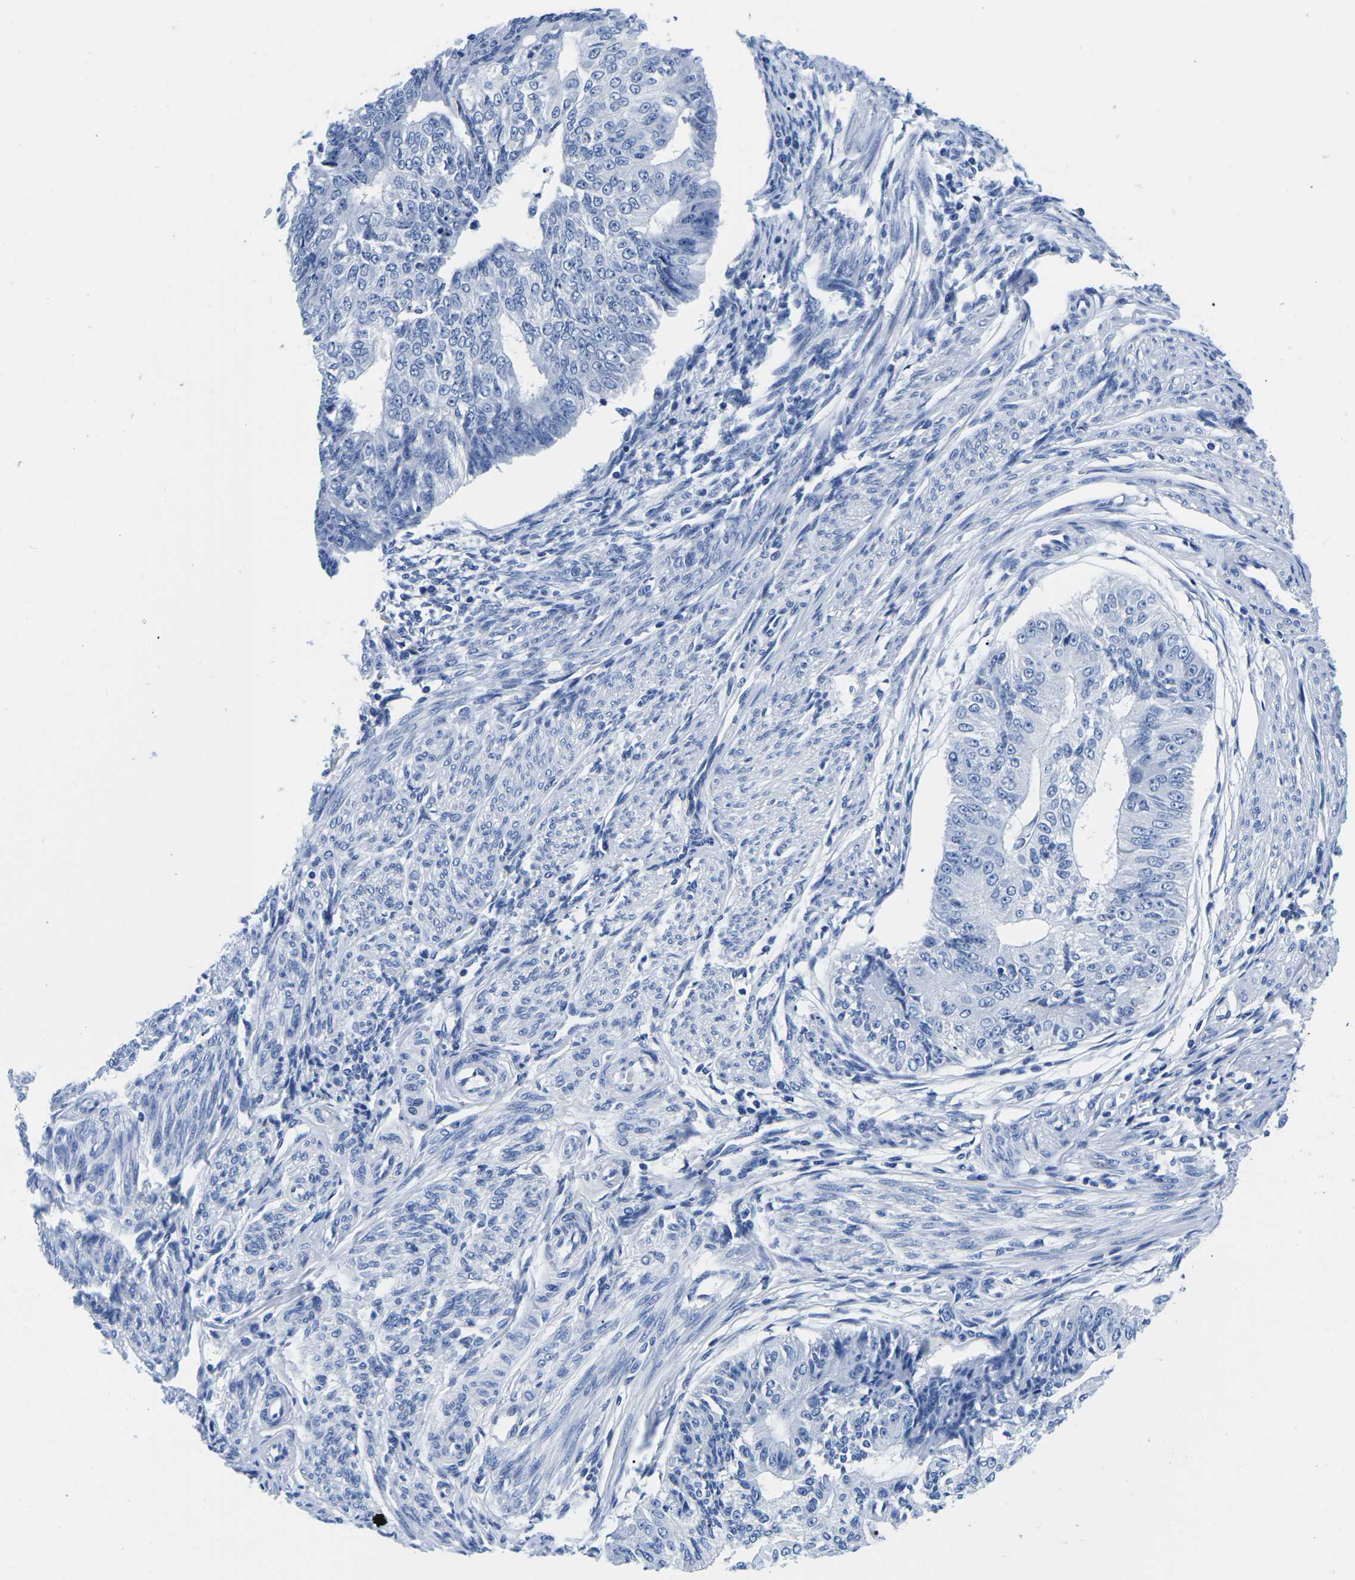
{"staining": {"intensity": "negative", "quantity": "none", "location": "none"}, "tissue": "endometrial cancer", "cell_type": "Tumor cells", "image_type": "cancer", "snomed": [{"axis": "morphology", "description": "Adenocarcinoma, NOS"}, {"axis": "topography", "description": "Endometrium"}], "caption": "The IHC histopathology image has no significant staining in tumor cells of endometrial cancer tissue. The staining was performed using DAB to visualize the protein expression in brown, while the nuclei were stained in blue with hematoxylin (Magnification: 20x).", "gene": "CYP1A2", "patient": {"sex": "female", "age": 32}}